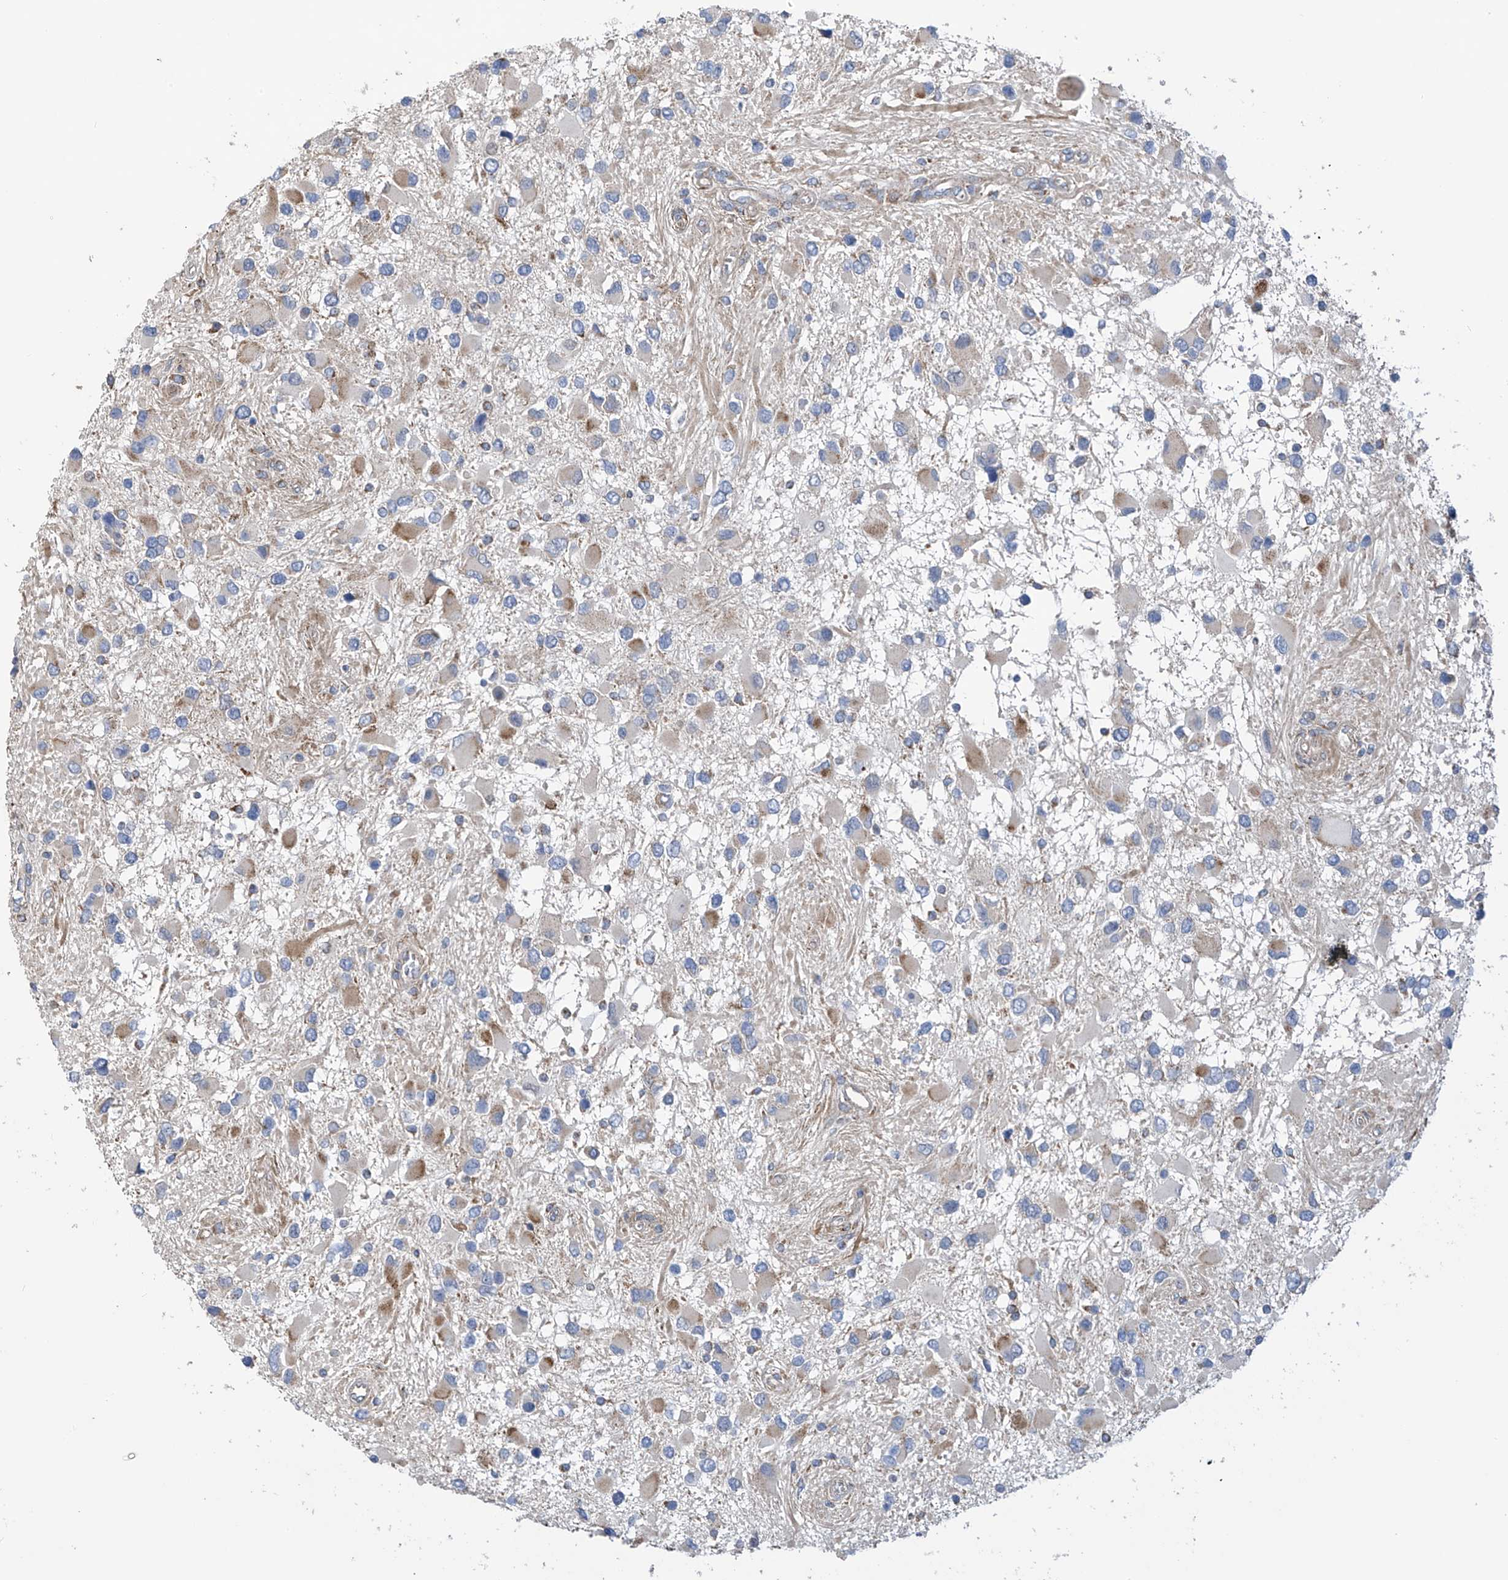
{"staining": {"intensity": "moderate", "quantity": "<25%", "location": "cytoplasmic/membranous"}, "tissue": "glioma", "cell_type": "Tumor cells", "image_type": "cancer", "snomed": [{"axis": "morphology", "description": "Glioma, malignant, High grade"}, {"axis": "topography", "description": "Brain"}], "caption": "Protein staining of high-grade glioma (malignant) tissue shows moderate cytoplasmic/membranous expression in approximately <25% of tumor cells.", "gene": "EIF5B", "patient": {"sex": "male", "age": 53}}